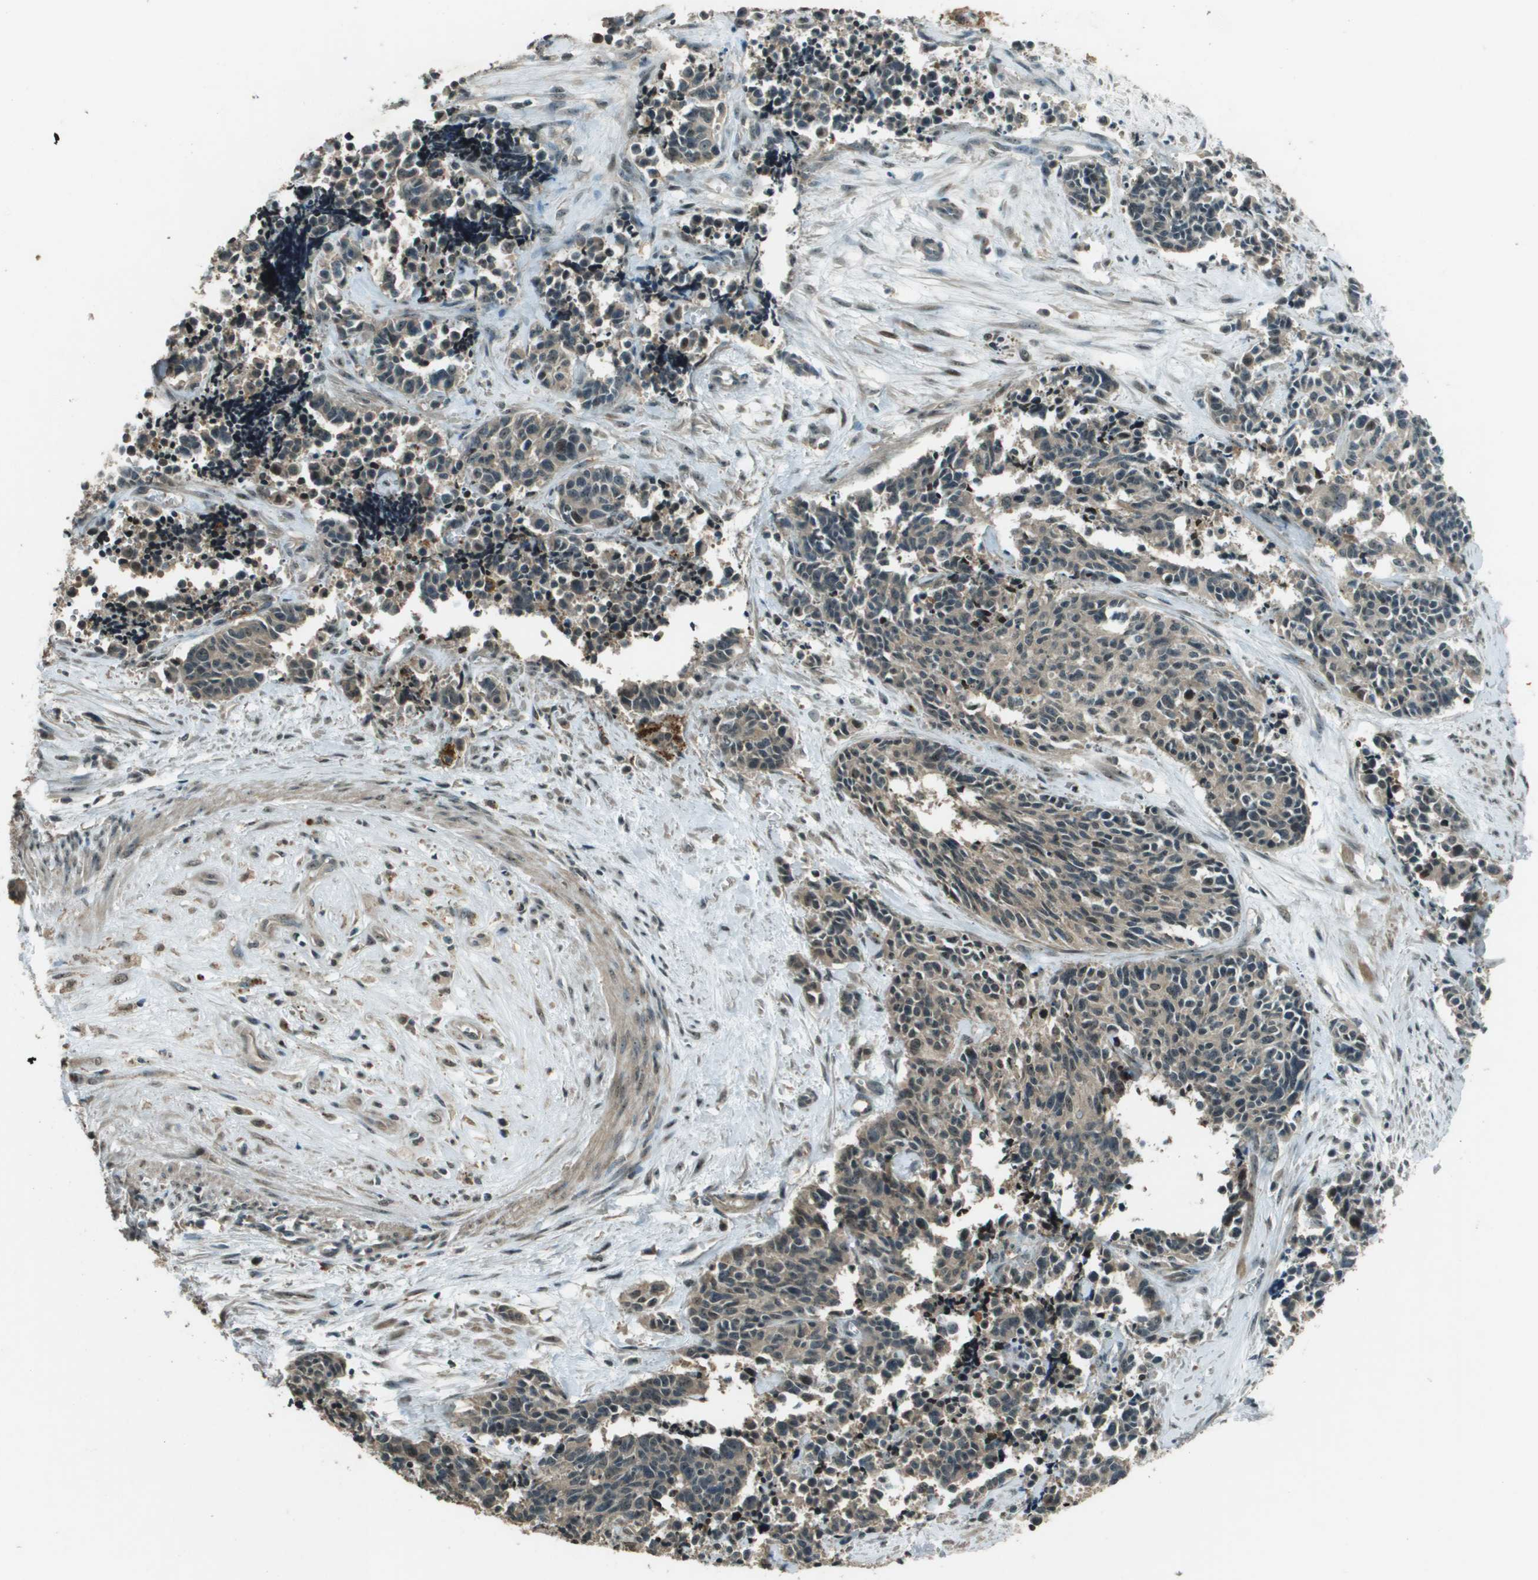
{"staining": {"intensity": "weak", "quantity": ">75%", "location": "cytoplasmic/membranous"}, "tissue": "cervical cancer", "cell_type": "Tumor cells", "image_type": "cancer", "snomed": [{"axis": "morphology", "description": "Squamous cell carcinoma, NOS"}, {"axis": "topography", "description": "Cervix"}], "caption": "Human cervical squamous cell carcinoma stained with a brown dye displays weak cytoplasmic/membranous positive positivity in approximately >75% of tumor cells.", "gene": "SDC3", "patient": {"sex": "female", "age": 35}}